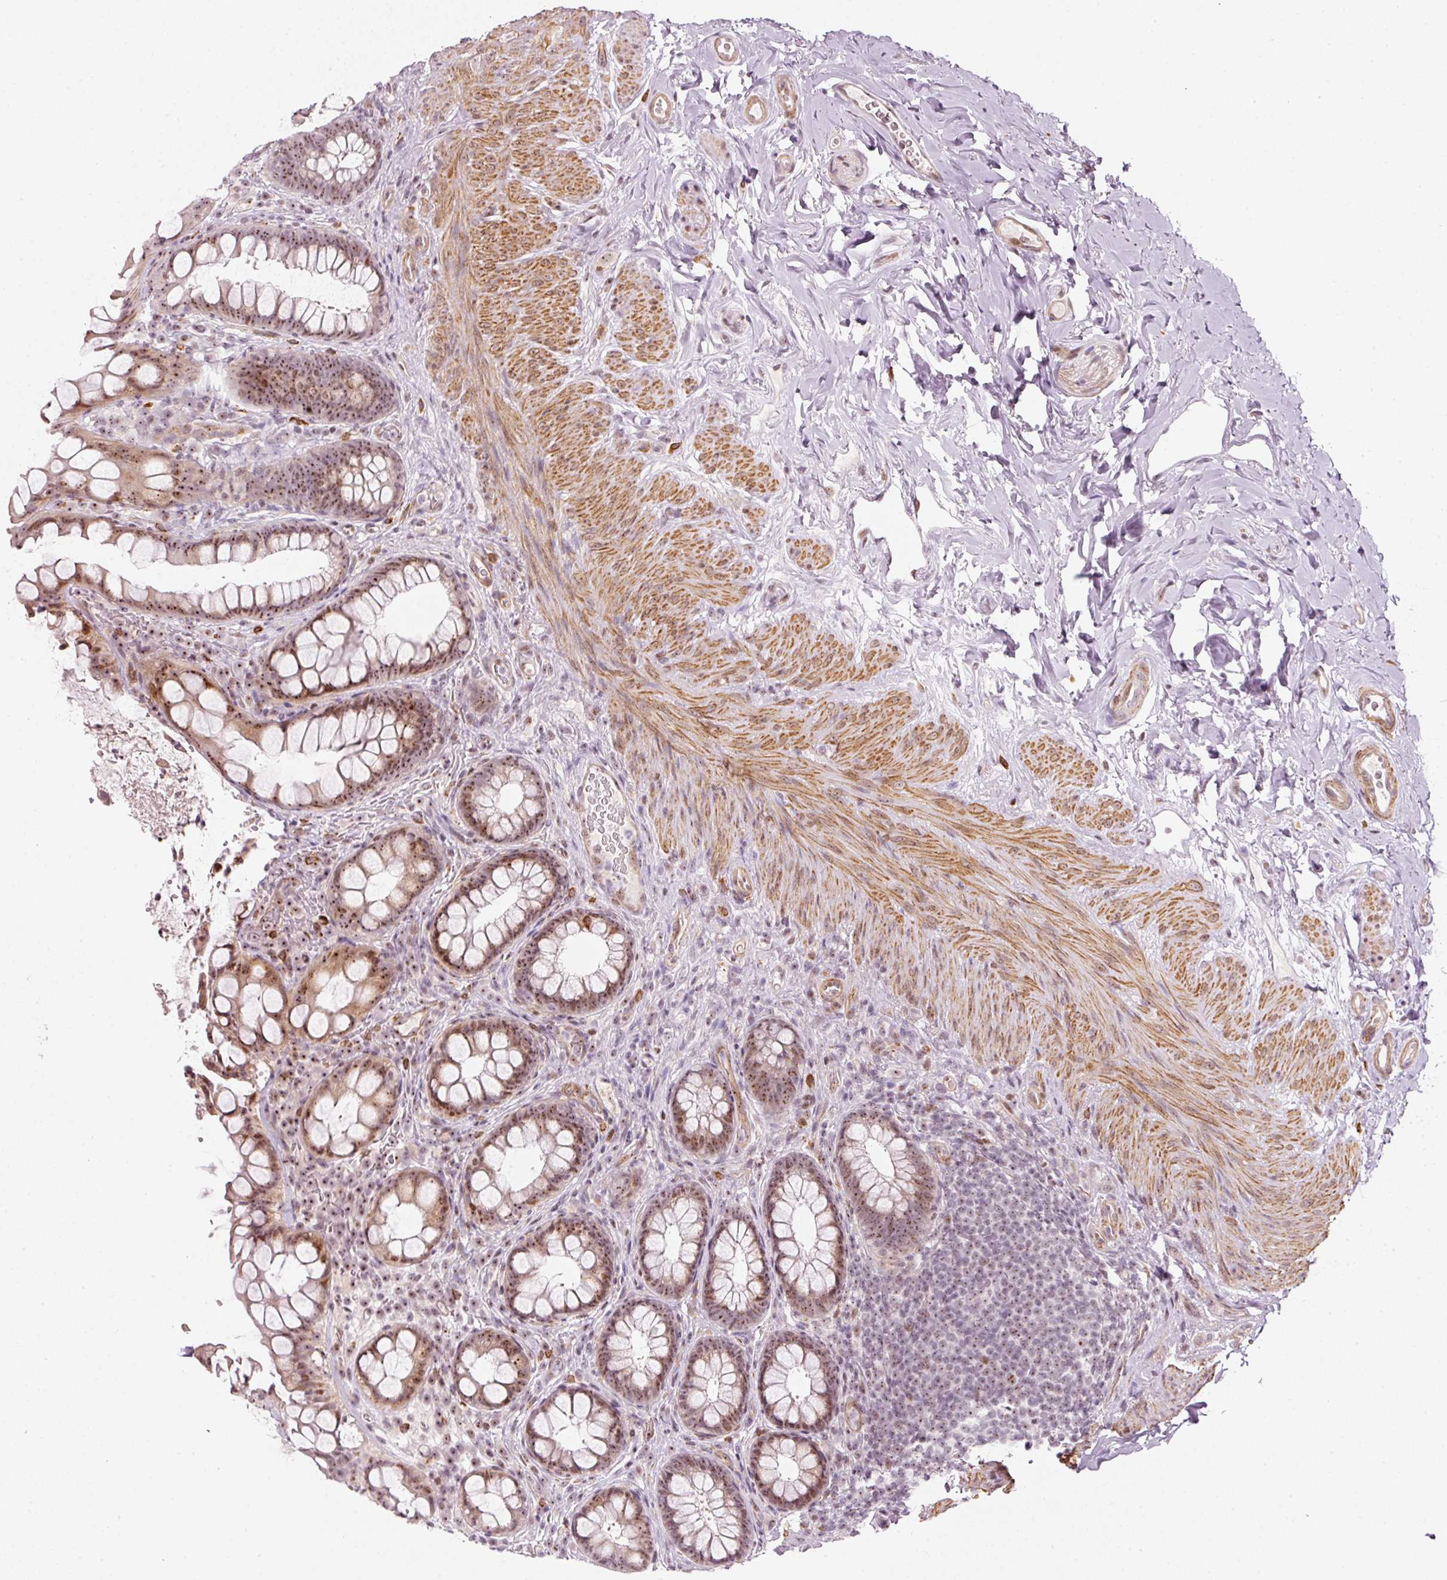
{"staining": {"intensity": "moderate", "quantity": ">75%", "location": "cytoplasmic/membranous,nuclear"}, "tissue": "rectum", "cell_type": "Glandular cells", "image_type": "normal", "snomed": [{"axis": "morphology", "description": "Normal tissue, NOS"}, {"axis": "topography", "description": "Rectum"}, {"axis": "topography", "description": "Peripheral nerve tissue"}], "caption": "Unremarkable rectum was stained to show a protein in brown. There is medium levels of moderate cytoplasmic/membranous,nuclear positivity in about >75% of glandular cells.", "gene": "MXRA8", "patient": {"sex": "female", "age": 69}}